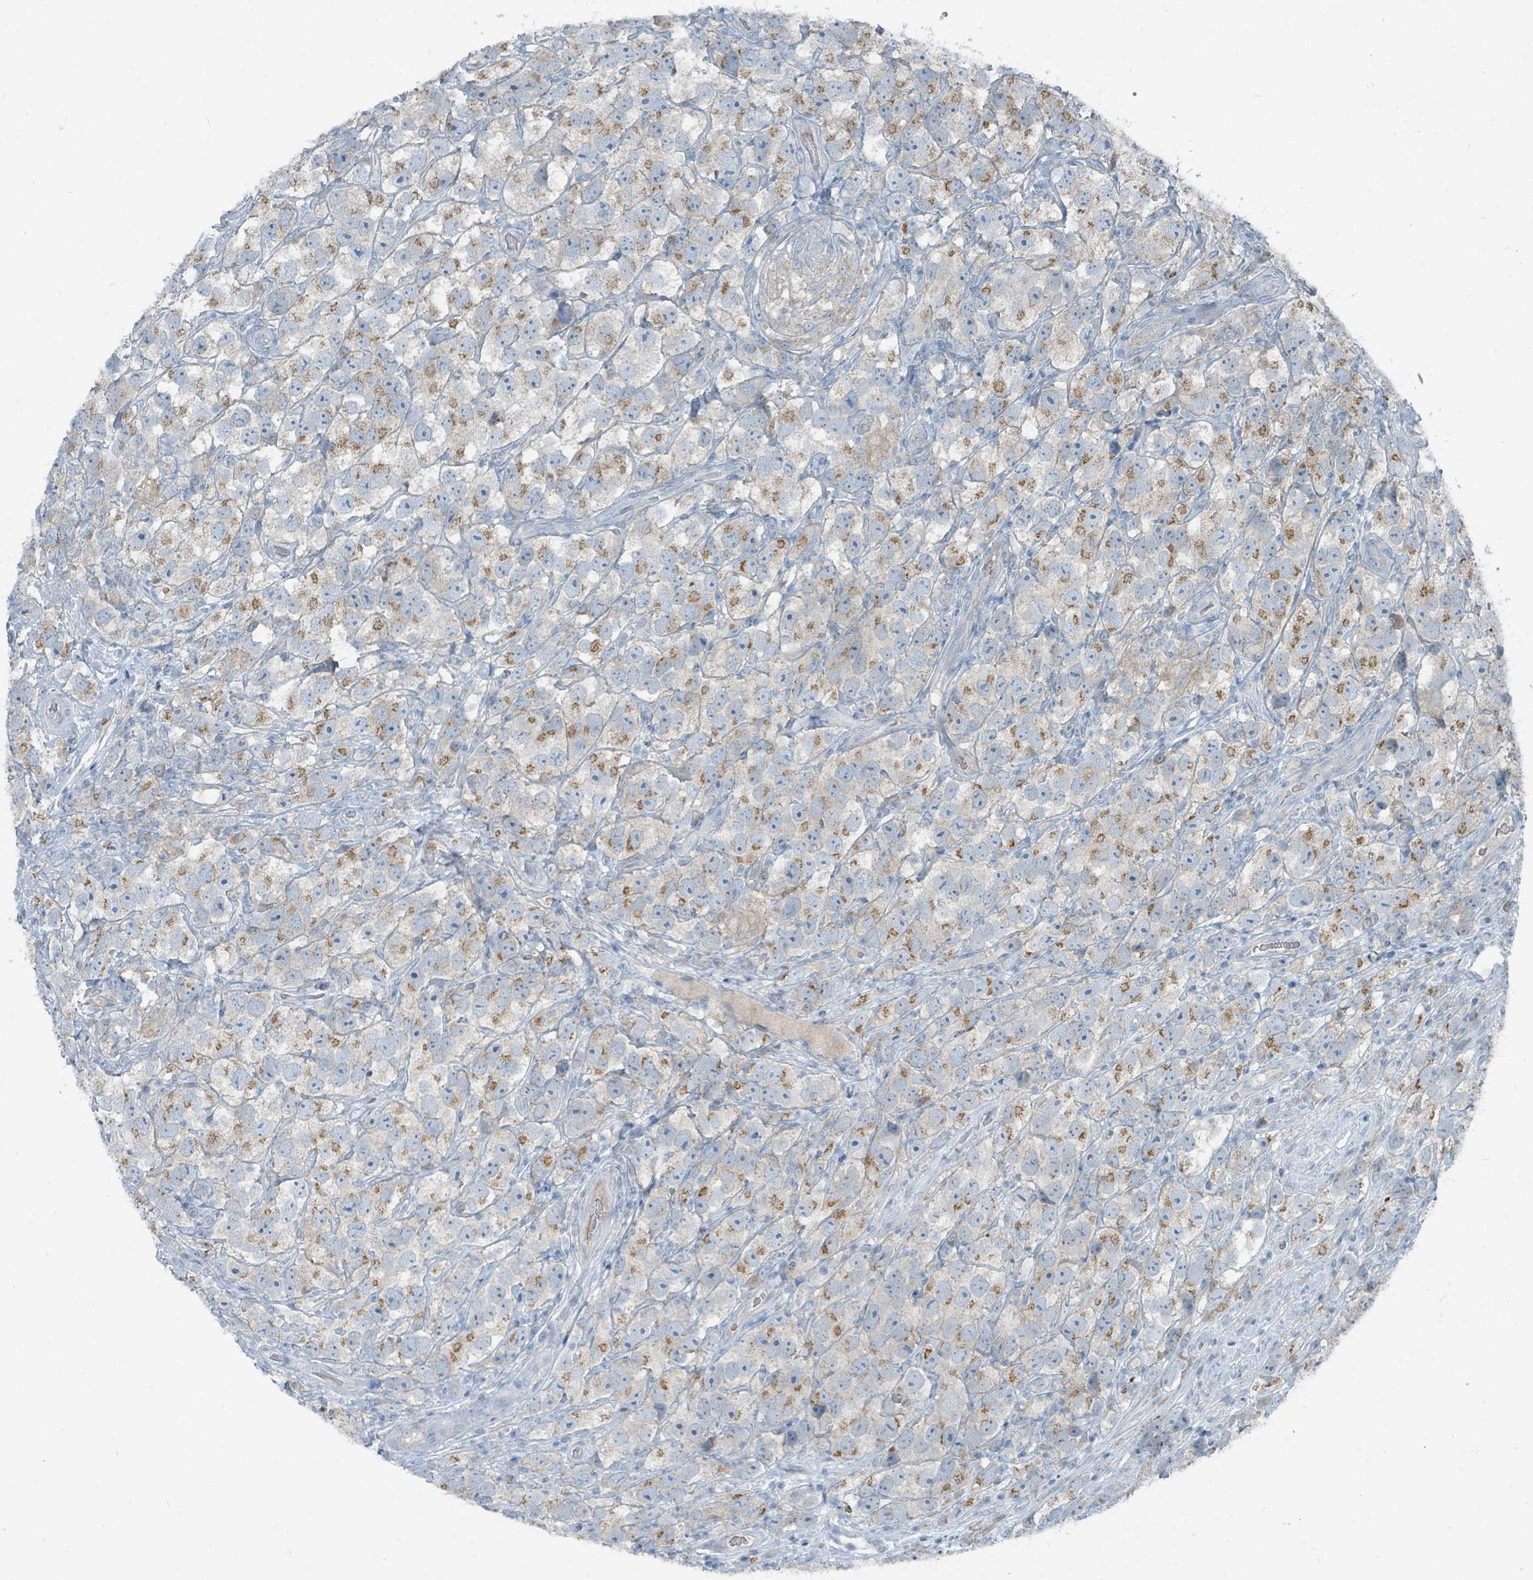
{"staining": {"intensity": "moderate", "quantity": ">75%", "location": "cytoplasmic/membranous"}, "tissue": "testis cancer", "cell_type": "Tumor cells", "image_type": "cancer", "snomed": [{"axis": "morphology", "description": "Seminoma, NOS"}, {"axis": "topography", "description": "Testis"}], "caption": "This micrograph demonstrates IHC staining of human testis cancer (seminoma), with medium moderate cytoplasmic/membranous positivity in approximately >75% of tumor cells.", "gene": "RASA4", "patient": {"sex": "male", "age": 26}}